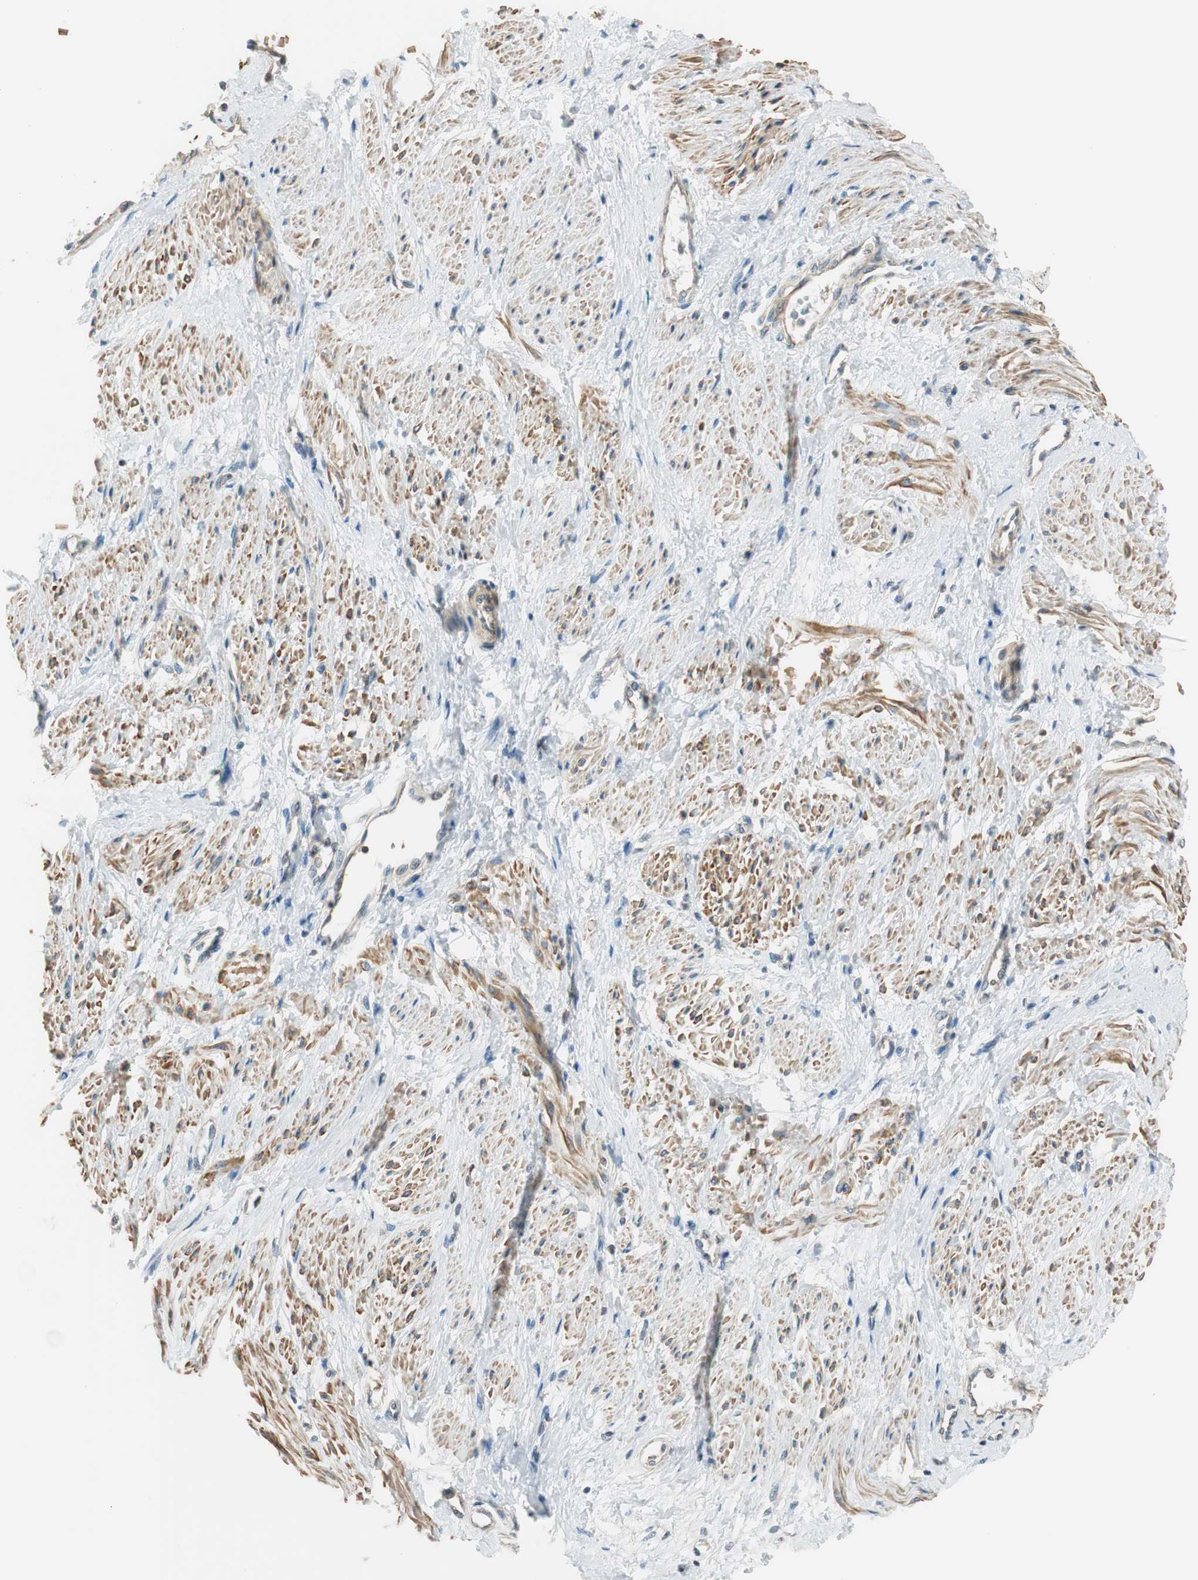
{"staining": {"intensity": "moderate", "quantity": "25%-75%", "location": "cytoplasmic/membranous"}, "tissue": "smooth muscle", "cell_type": "Smooth muscle cells", "image_type": "normal", "snomed": [{"axis": "morphology", "description": "Normal tissue, NOS"}, {"axis": "topography", "description": "Smooth muscle"}, {"axis": "topography", "description": "Uterus"}], "caption": "Moderate cytoplasmic/membranous expression is identified in about 25%-75% of smooth muscle cells in unremarkable smooth muscle. The staining was performed using DAB, with brown indicating positive protein expression. Nuclei are stained blue with hematoxylin.", "gene": "PI4K2B", "patient": {"sex": "female", "age": 39}}